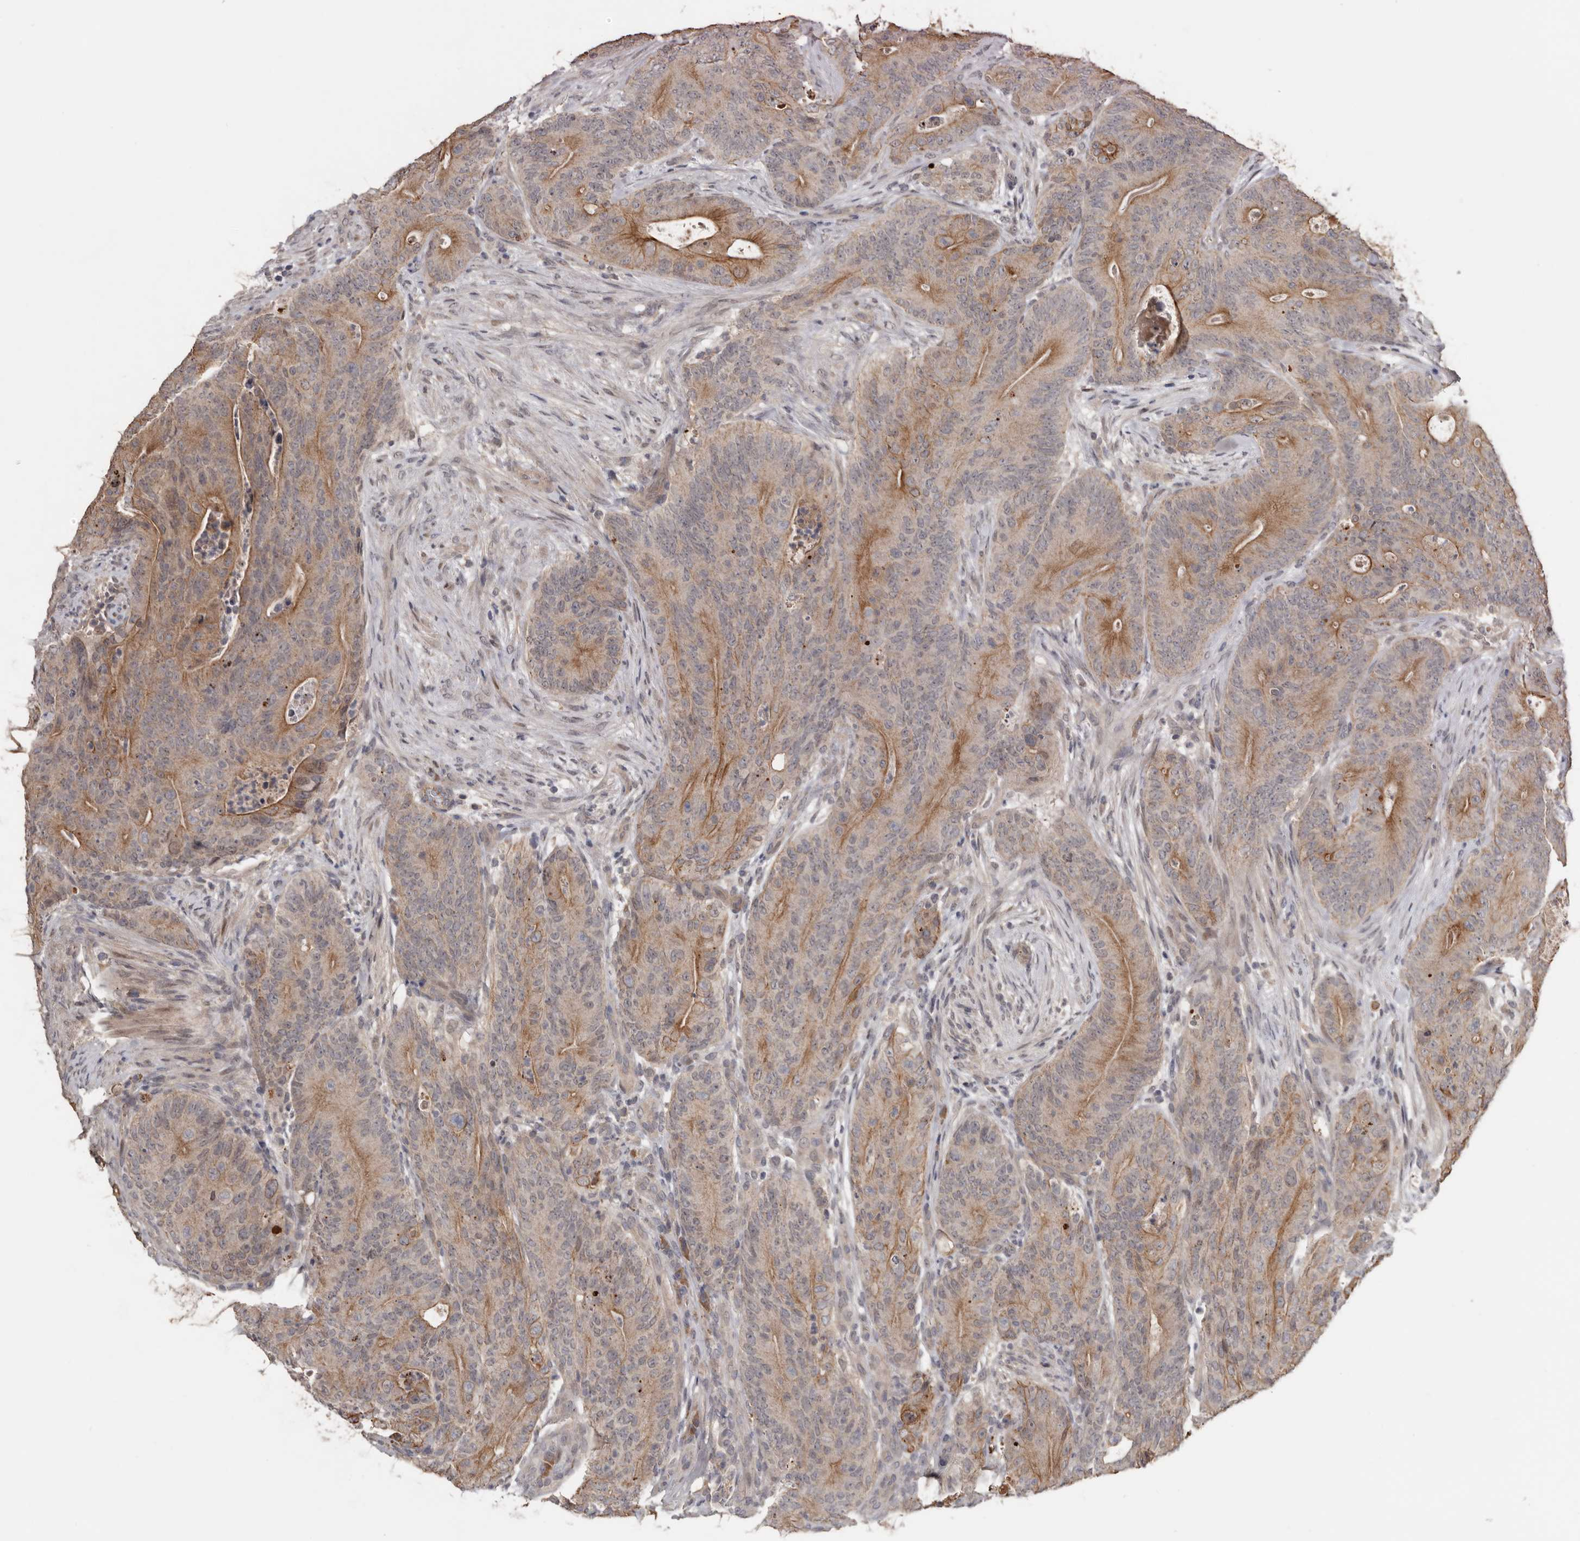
{"staining": {"intensity": "moderate", "quantity": "25%-75%", "location": "cytoplasmic/membranous"}, "tissue": "colorectal cancer", "cell_type": "Tumor cells", "image_type": "cancer", "snomed": [{"axis": "morphology", "description": "Normal tissue, NOS"}, {"axis": "topography", "description": "Colon"}], "caption": "This is an image of immunohistochemistry (IHC) staining of colorectal cancer, which shows moderate staining in the cytoplasmic/membranous of tumor cells.", "gene": "NMUR1", "patient": {"sex": "female", "age": 82}}